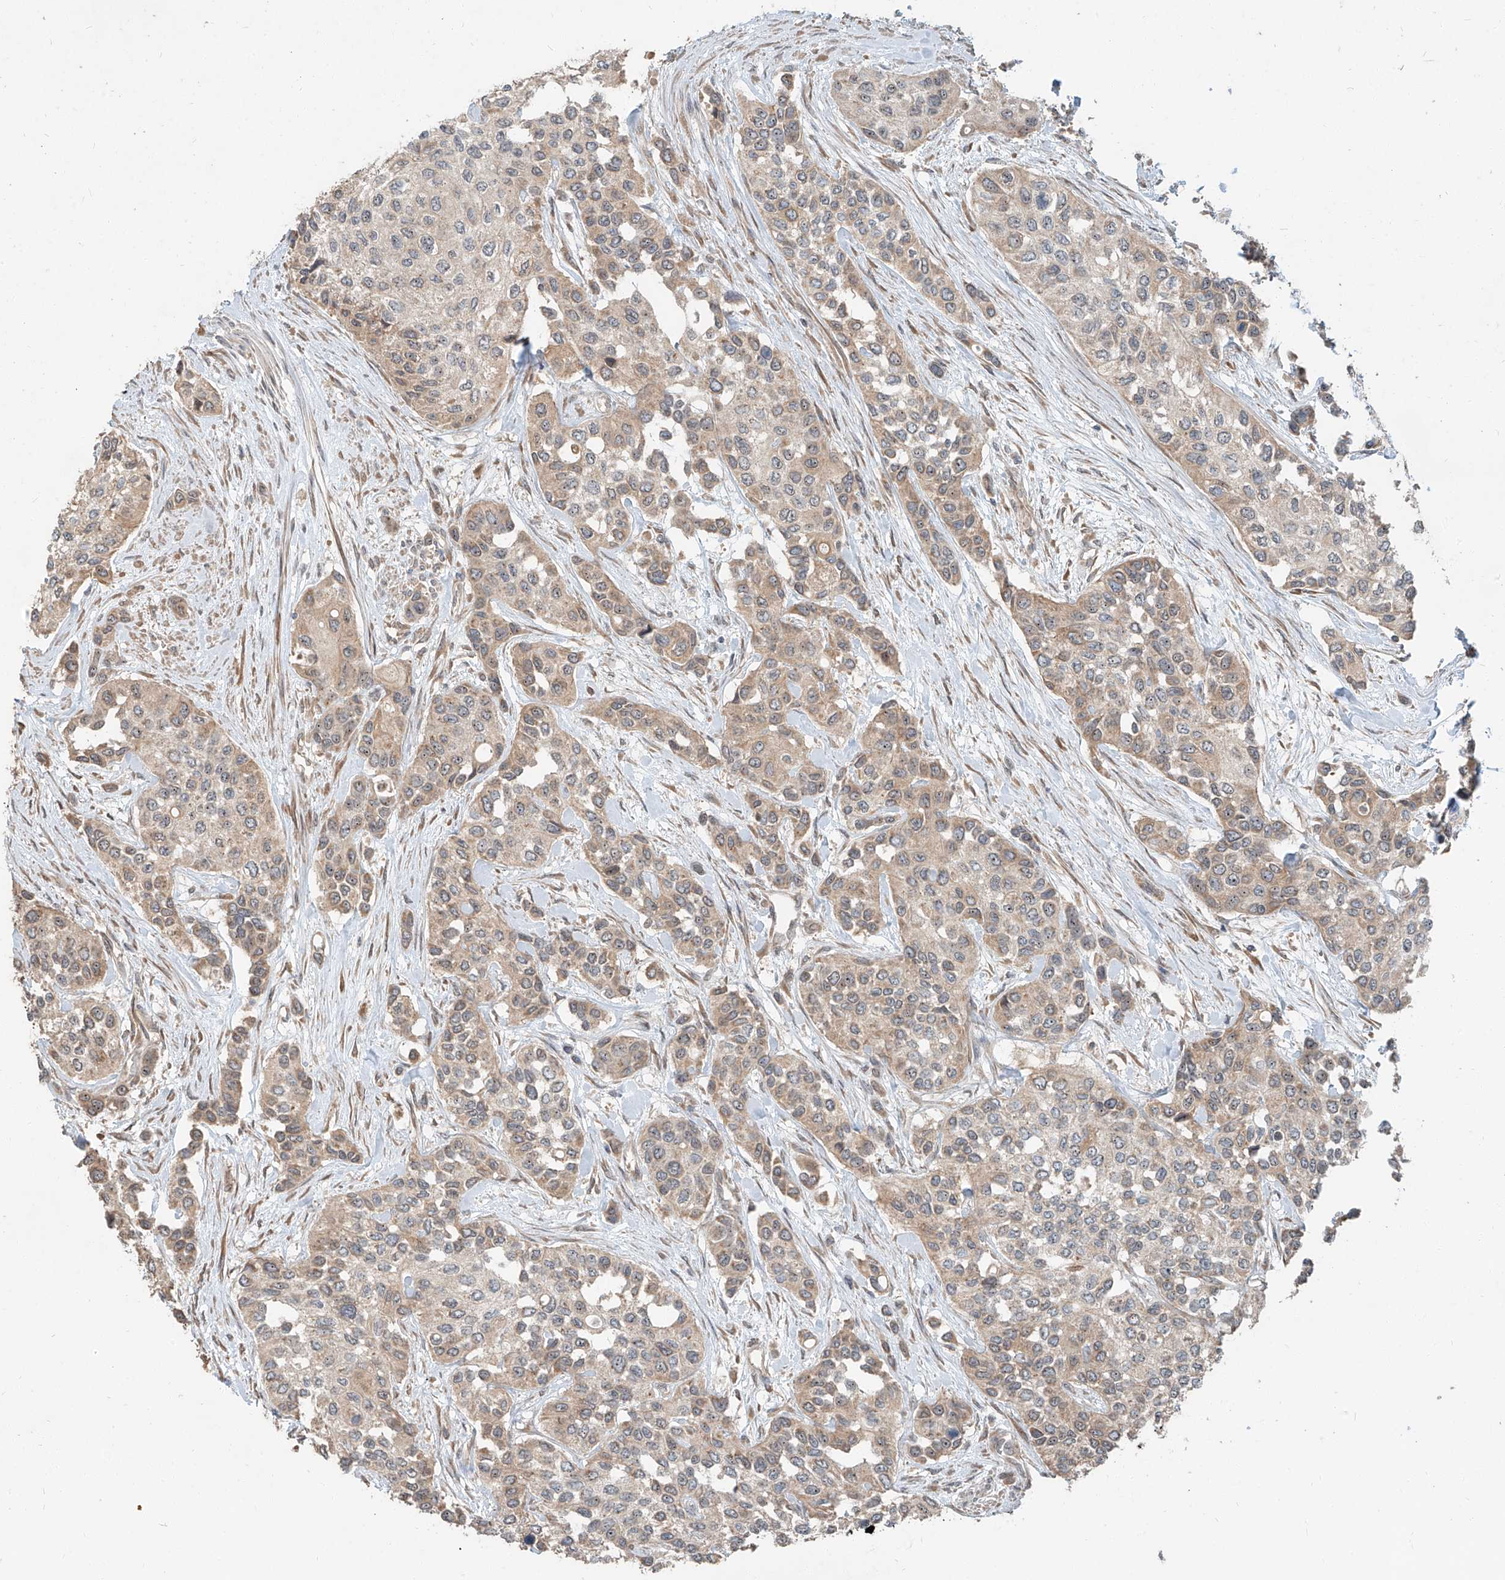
{"staining": {"intensity": "weak", "quantity": ">75%", "location": "cytoplasmic/membranous"}, "tissue": "urothelial cancer", "cell_type": "Tumor cells", "image_type": "cancer", "snomed": [{"axis": "morphology", "description": "Normal tissue, NOS"}, {"axis": "morphology", "description": "Urothelial carcinoma, High grade"}, {"axis": "topography", "description": "Vascular tissue"}, {"axis": "topography", "description": "Urinary bladder"}], "caption": "Brown immunohistochemical staining in human urothelial cancer shows weak cytoplasmic/membranous staining in about >75% of tumor cells.", "gene": "STX19", "patient": {"sex": "female", "age": 56}}